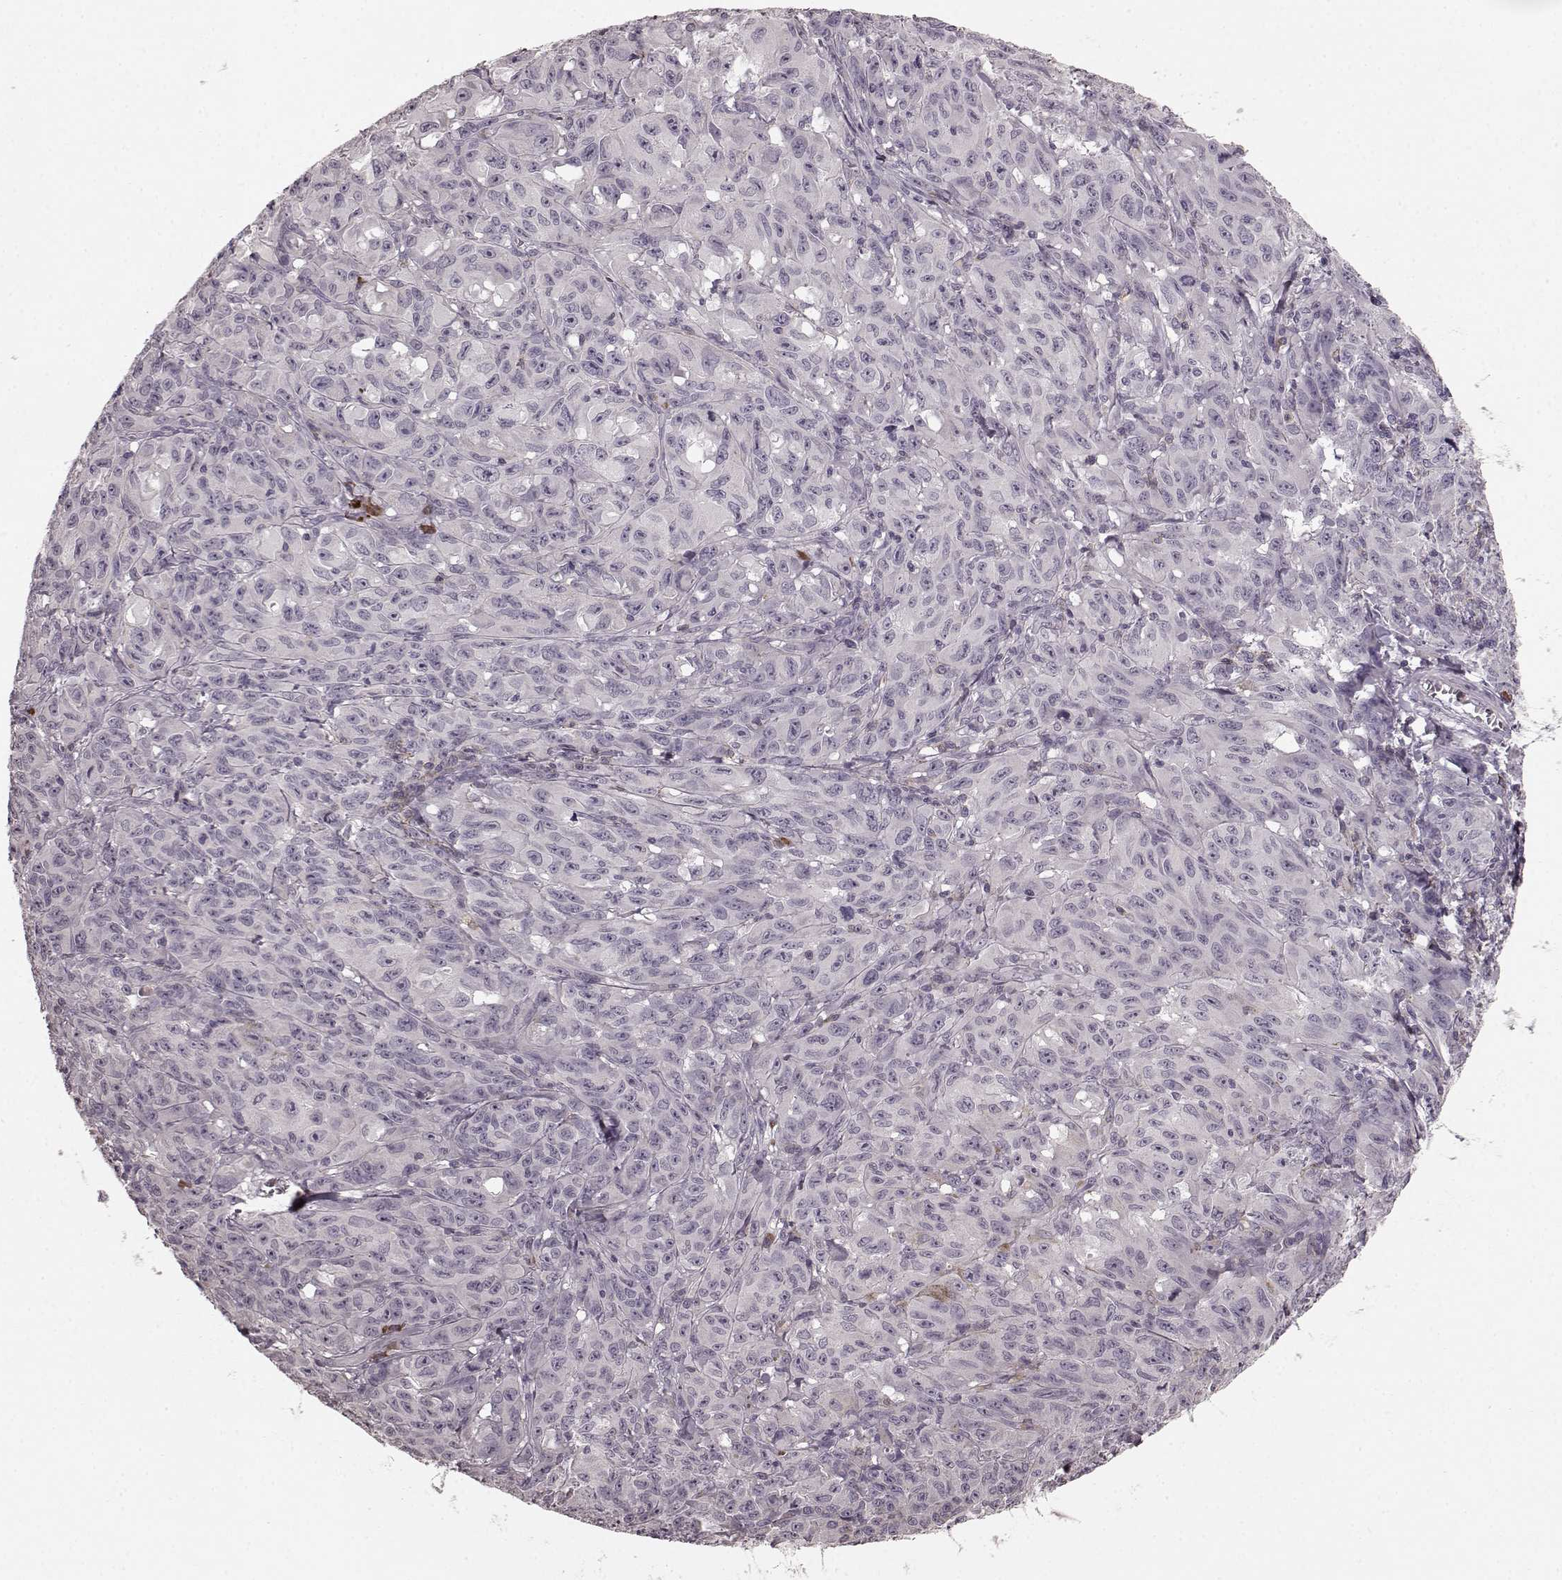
{"staining": {"intensity": "negative", "quantity": "none", "location": "none"}, "tissue": "melanoma", "cell_type": "Tumor cells", "image_type": "cancer", "snomed": [{"axis": "morphology", "description": "Malignant melanoma, NOS"}, {"axis": "topography", "description": "Vulva, labia, clitoris and Bartholin´s gland, NO"}], "caption": "High power microscopy image of an IHC photomicrograph of melanoma, revealing no significant expression in tumor cells.", "gene": "CD28", "patient": {"sex": "female", "age": 75}}